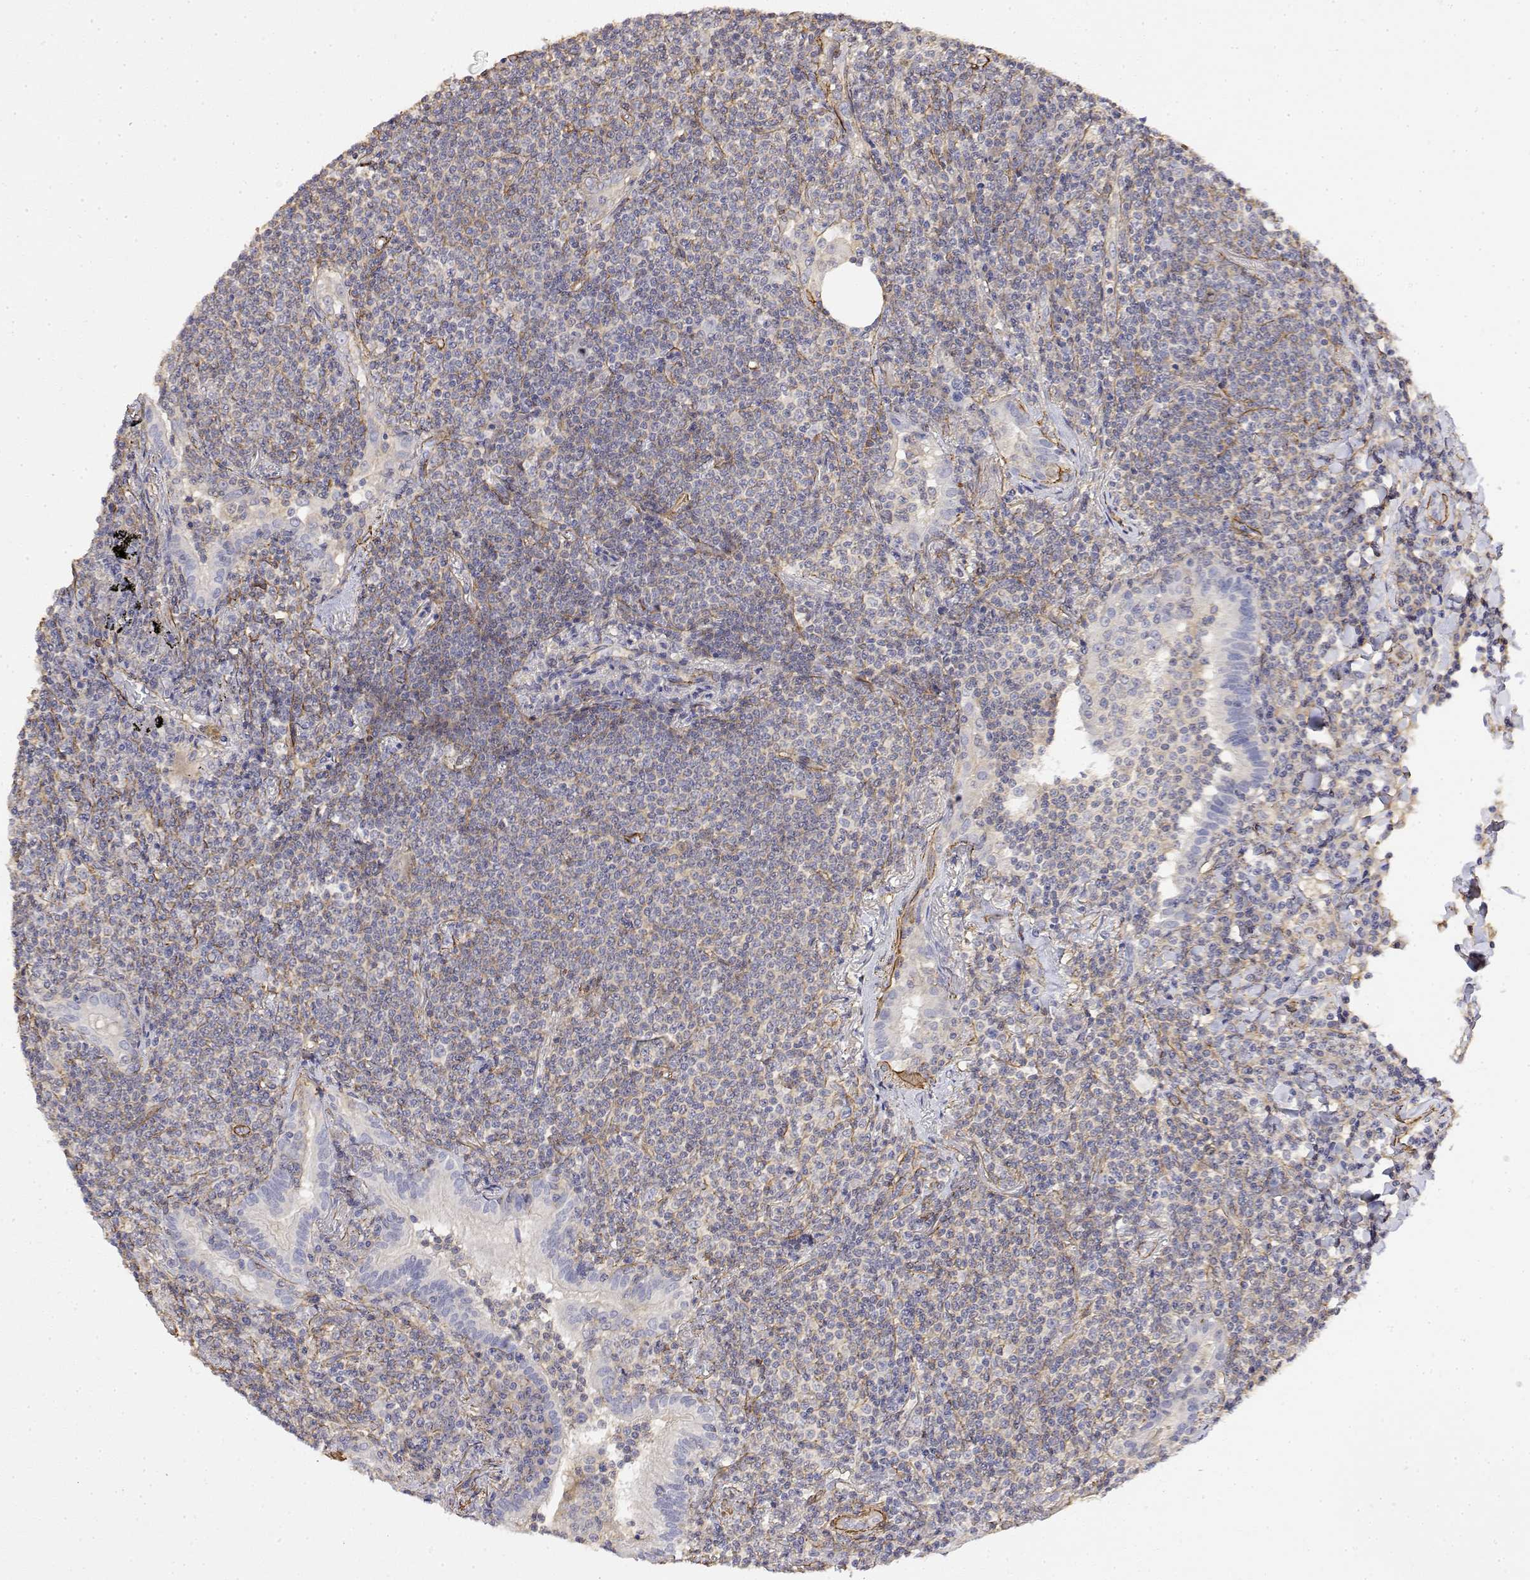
{"staining": {"intensity": "negative", "quantity": "none", "location": "none"}, "tissue": "lymphoma", "cell_type": "Tumor cells", "image_type": "cancer", "snomed": [{"axis": "morphology", "description": "Malignant lymphoma, non-Hodgkin's type, Low grade"}, {"axis": "topography", "description": "Lung"}], "caption": "Tumor cells show no significant expression in malignant lymphoma, non-Hodgkin's type (low-grade).", "gene": "SOWAHD", "patient": {"sex": "female", "age": 71}}